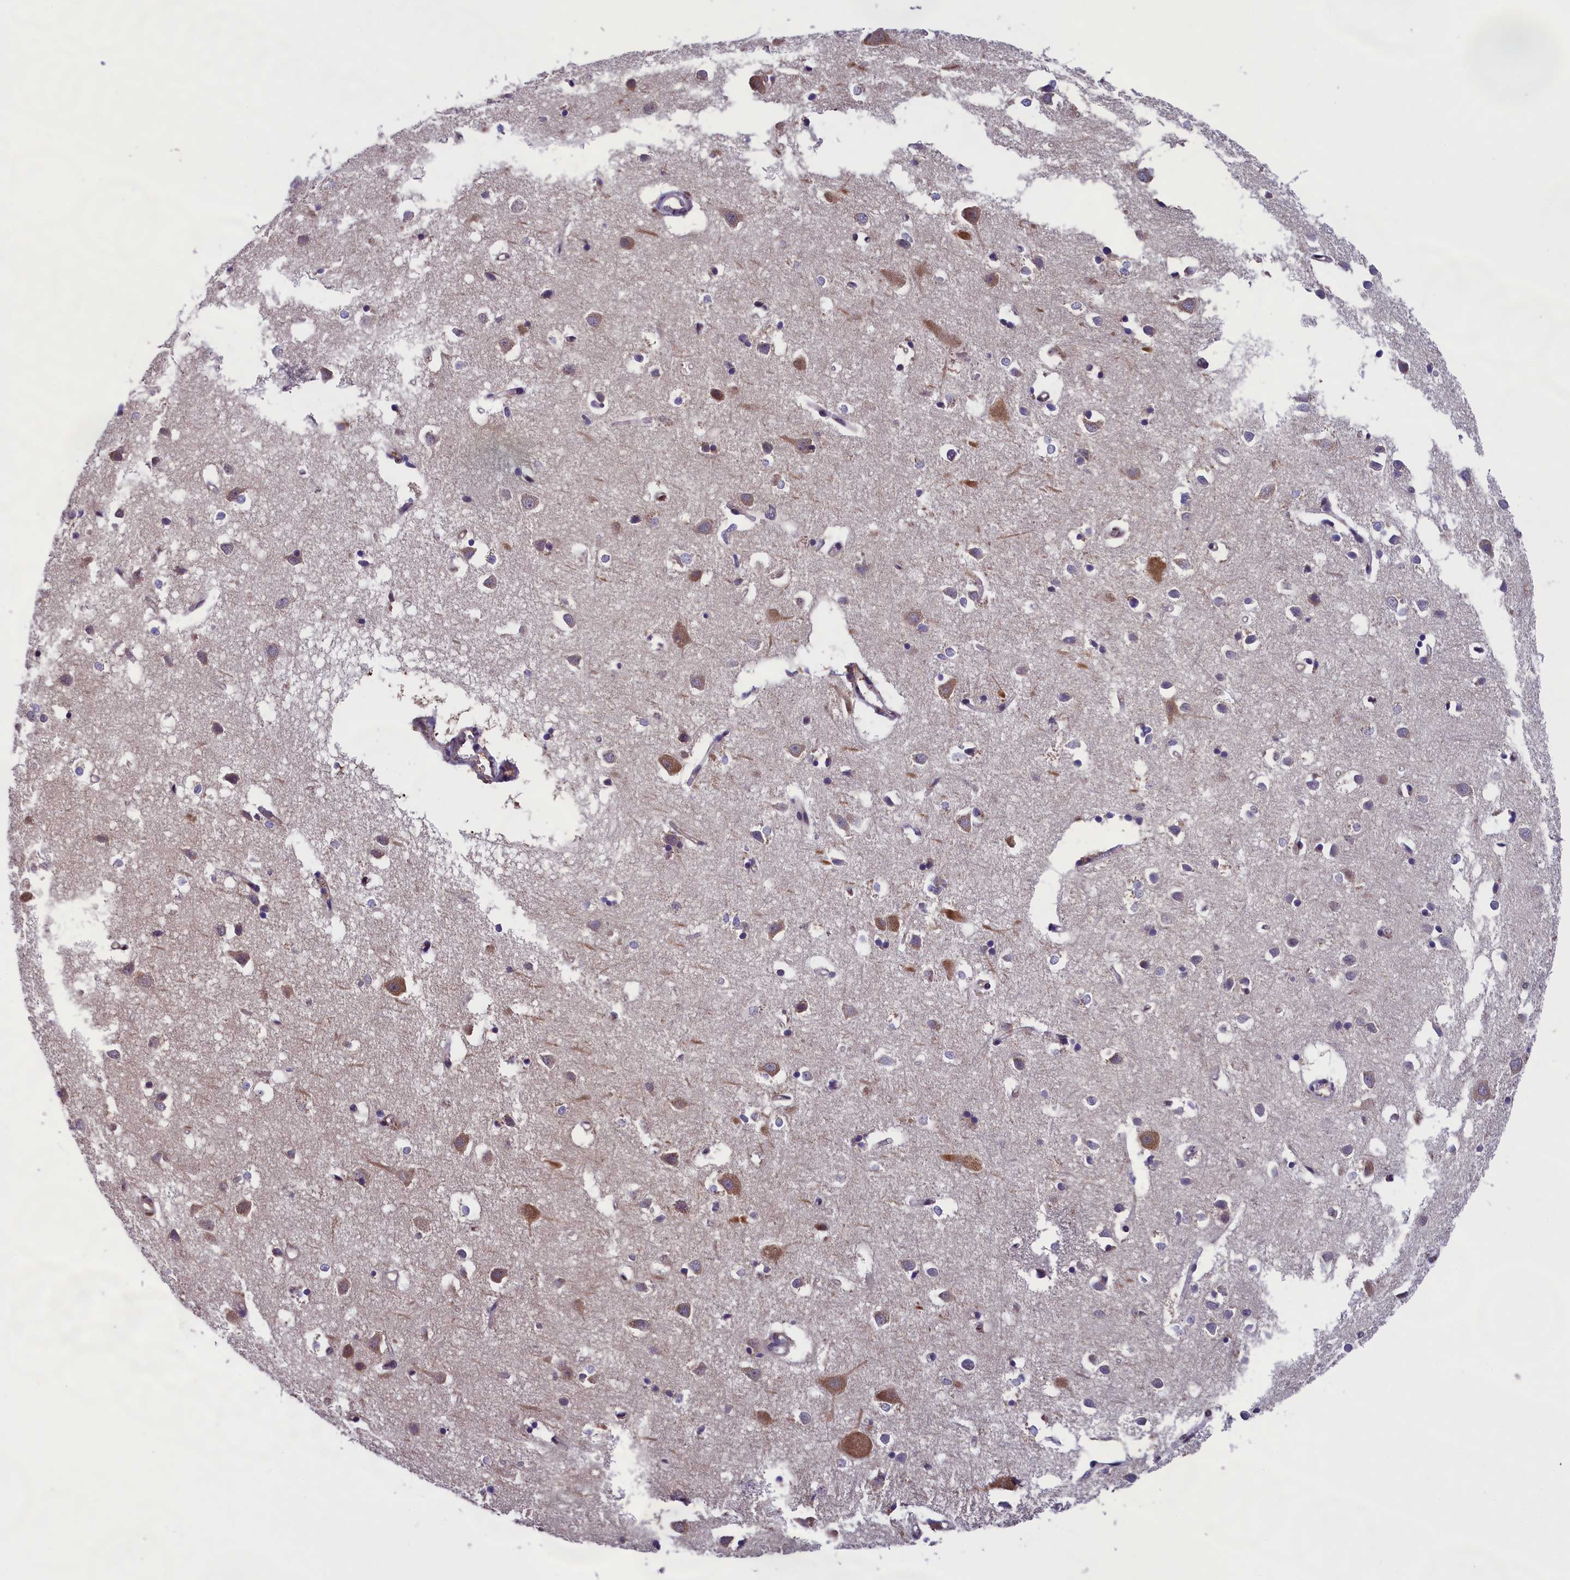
{"staining": {"intensity": "negative", "quantity": "none", "location": "none"}, "tissue": "cerebral cortex", "cell_type": "Endothelial cells", "image_type": "normal", "snomed": [{"axis": "morphology", "description": "Normal tissue, NOS"}, {"axis": "topography", "description": "Cerebral cortex"}], "caption": "An IHC micrograph of unremarkable cerebral cortex is shown. There is no staining in endothelial cells of cerebral cortex.", "gene": "ABCC8", "patient": {"sex": "female", "age": 64}}